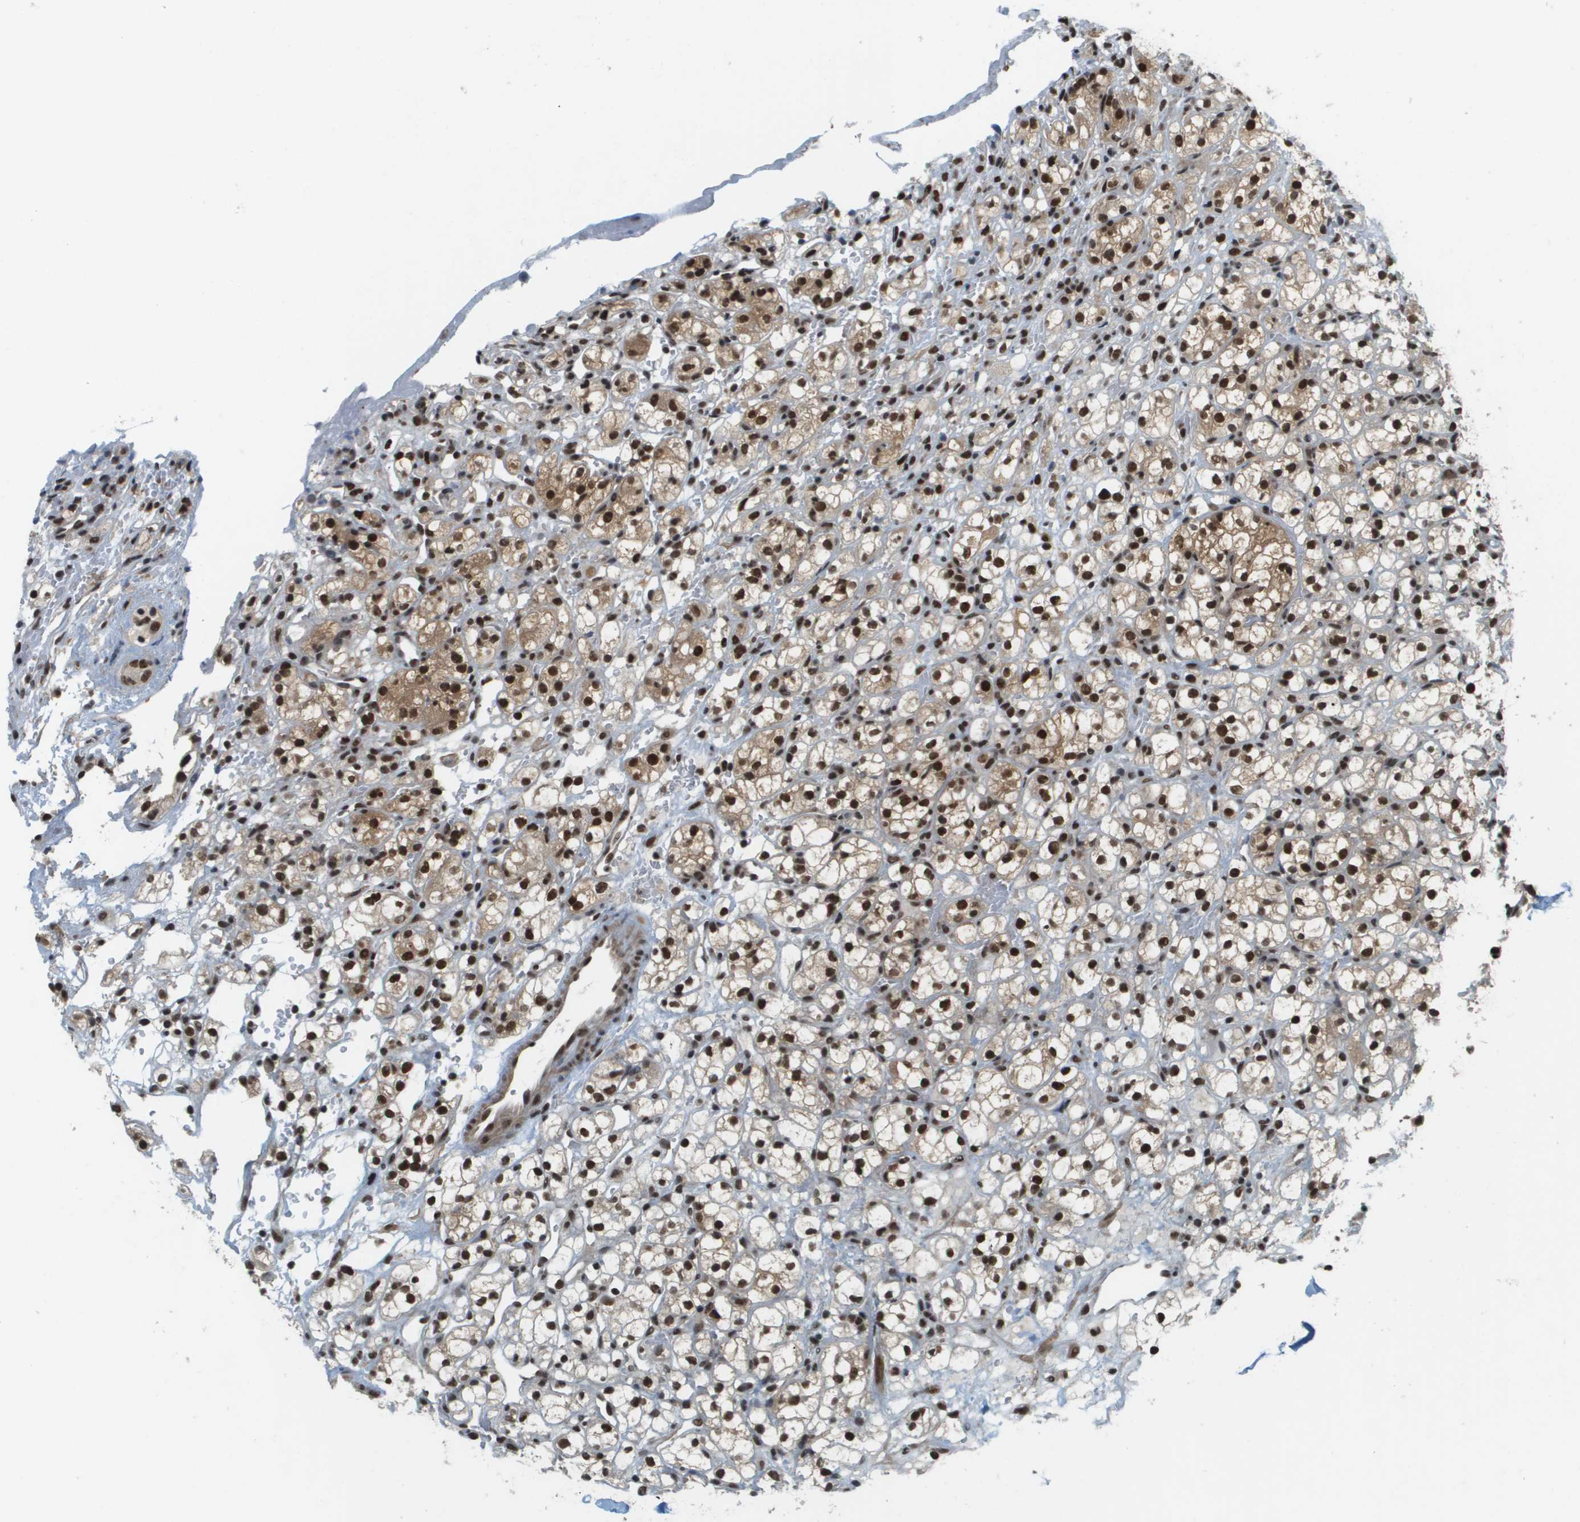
{"staining": {"intensity": "strong", "quantity": ">75%", "location": "cytoplasmic/membranous,nuclear"}, "tissue": "renal cancer", "cell_type": "Tumor cells", "image_type": "cancer", "snomed": [{"axis": "morphology", "description": "Adenocarcinoma, NOS"}, {"axis": "topography", "description": "Kidney"}], "caption": "There is high levels of strong cytoplasmic/membranous and nuclear staining in tumor cells of adenocarcinoma (renal), as demonstrated by immunohistochemical staining (brown color).", "gene": "PRCC", "patient": {"sex": "male", "age": 61}}